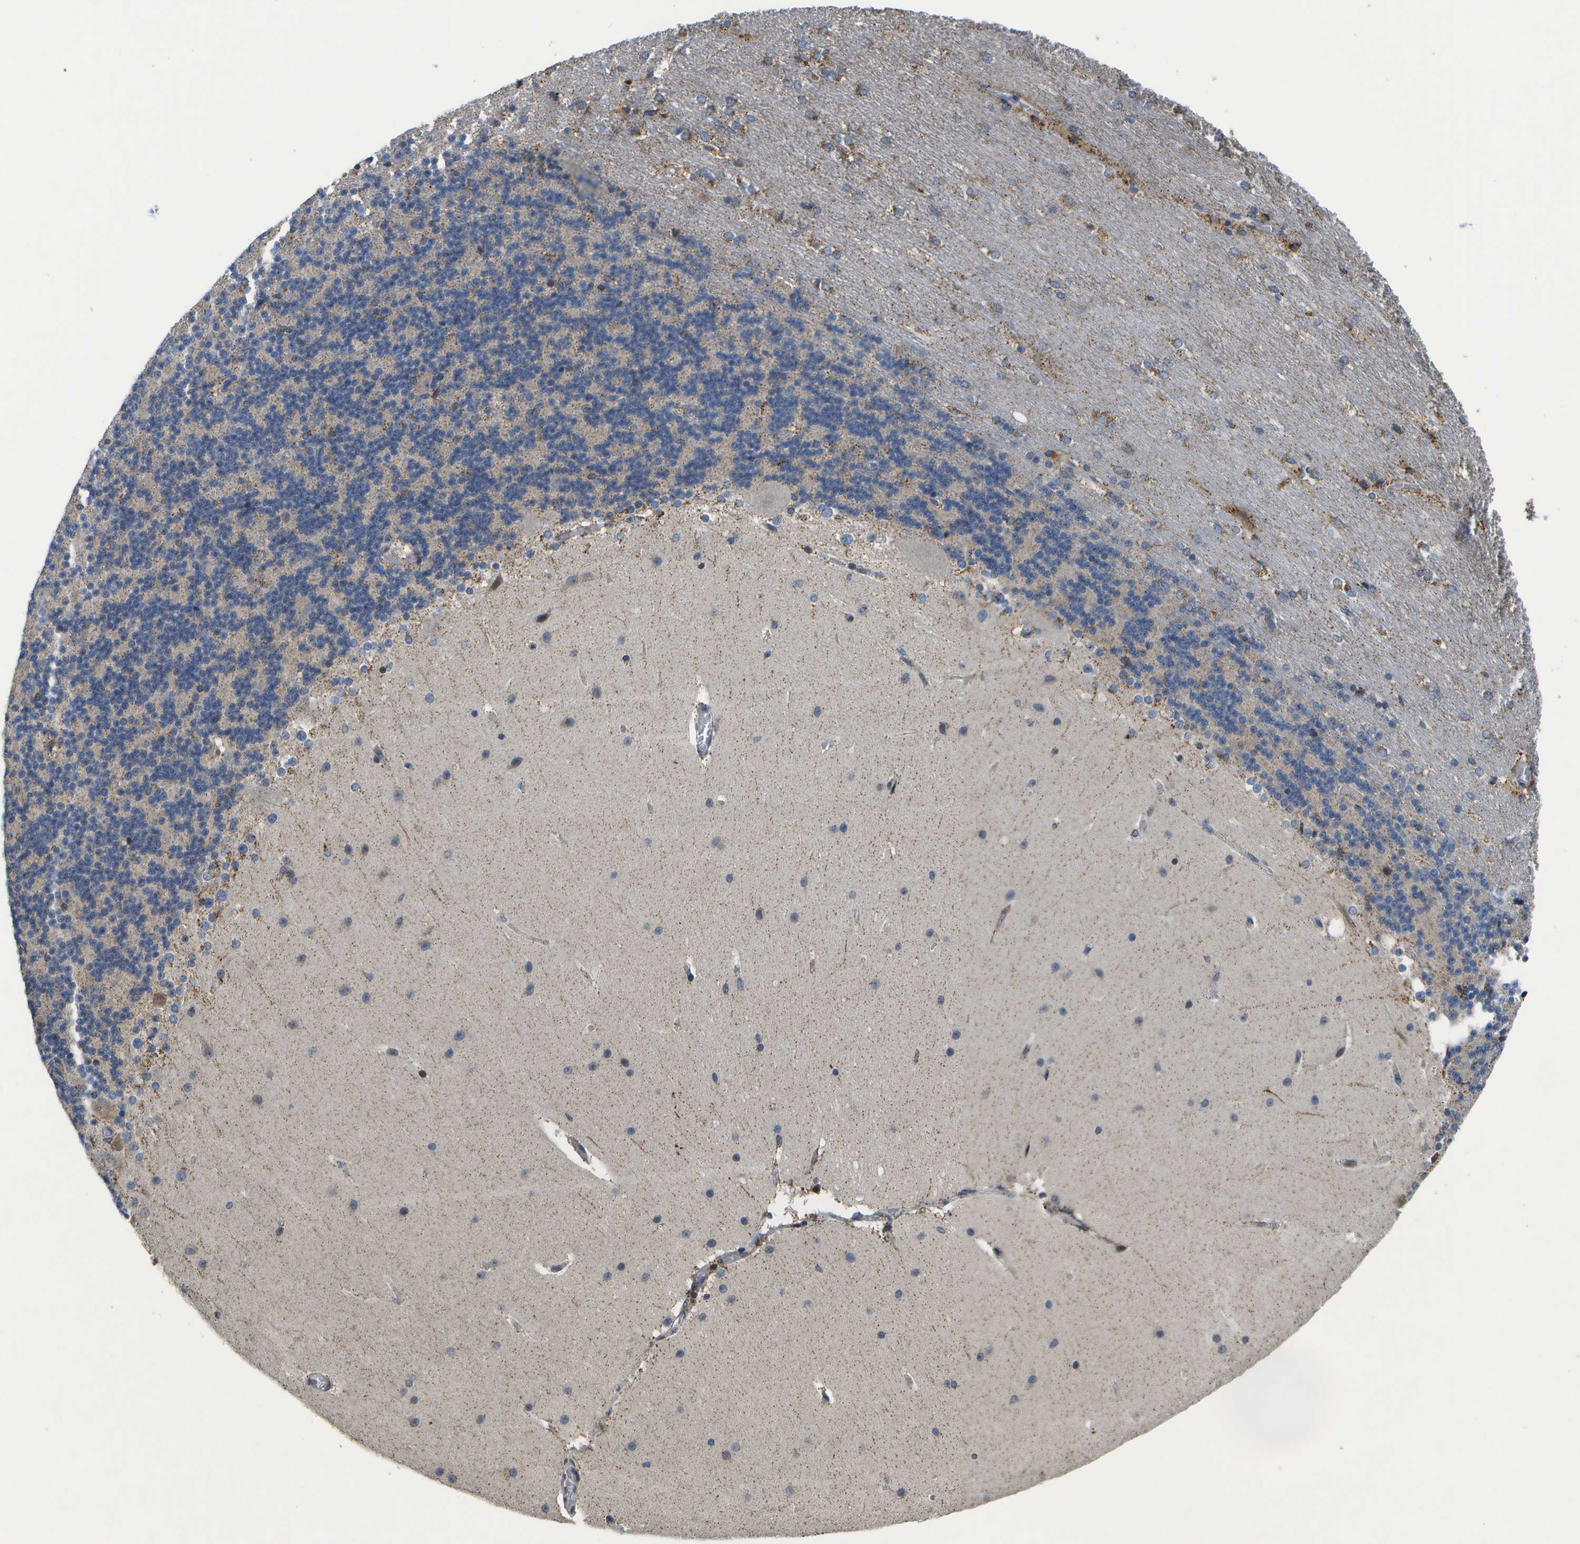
{"staining": {"intensity": "weak", "quantity": "<25%", "location": "cytoplasmic/membranous"}, "tissue": "cerebellum", "cell_type": "Cells in granular layer", "image_type": "normal", "snomed": [{"axis": "morphology", "description": "Normal tissue, NOS"}, {"axis": "topography", "description": "Cerebellum"}], "caption": "The image exhibits no significant expression in cells in granular layer of cerebellum.", "gene": "HADHA", "patient": {"sex": "female", "age": 19}}